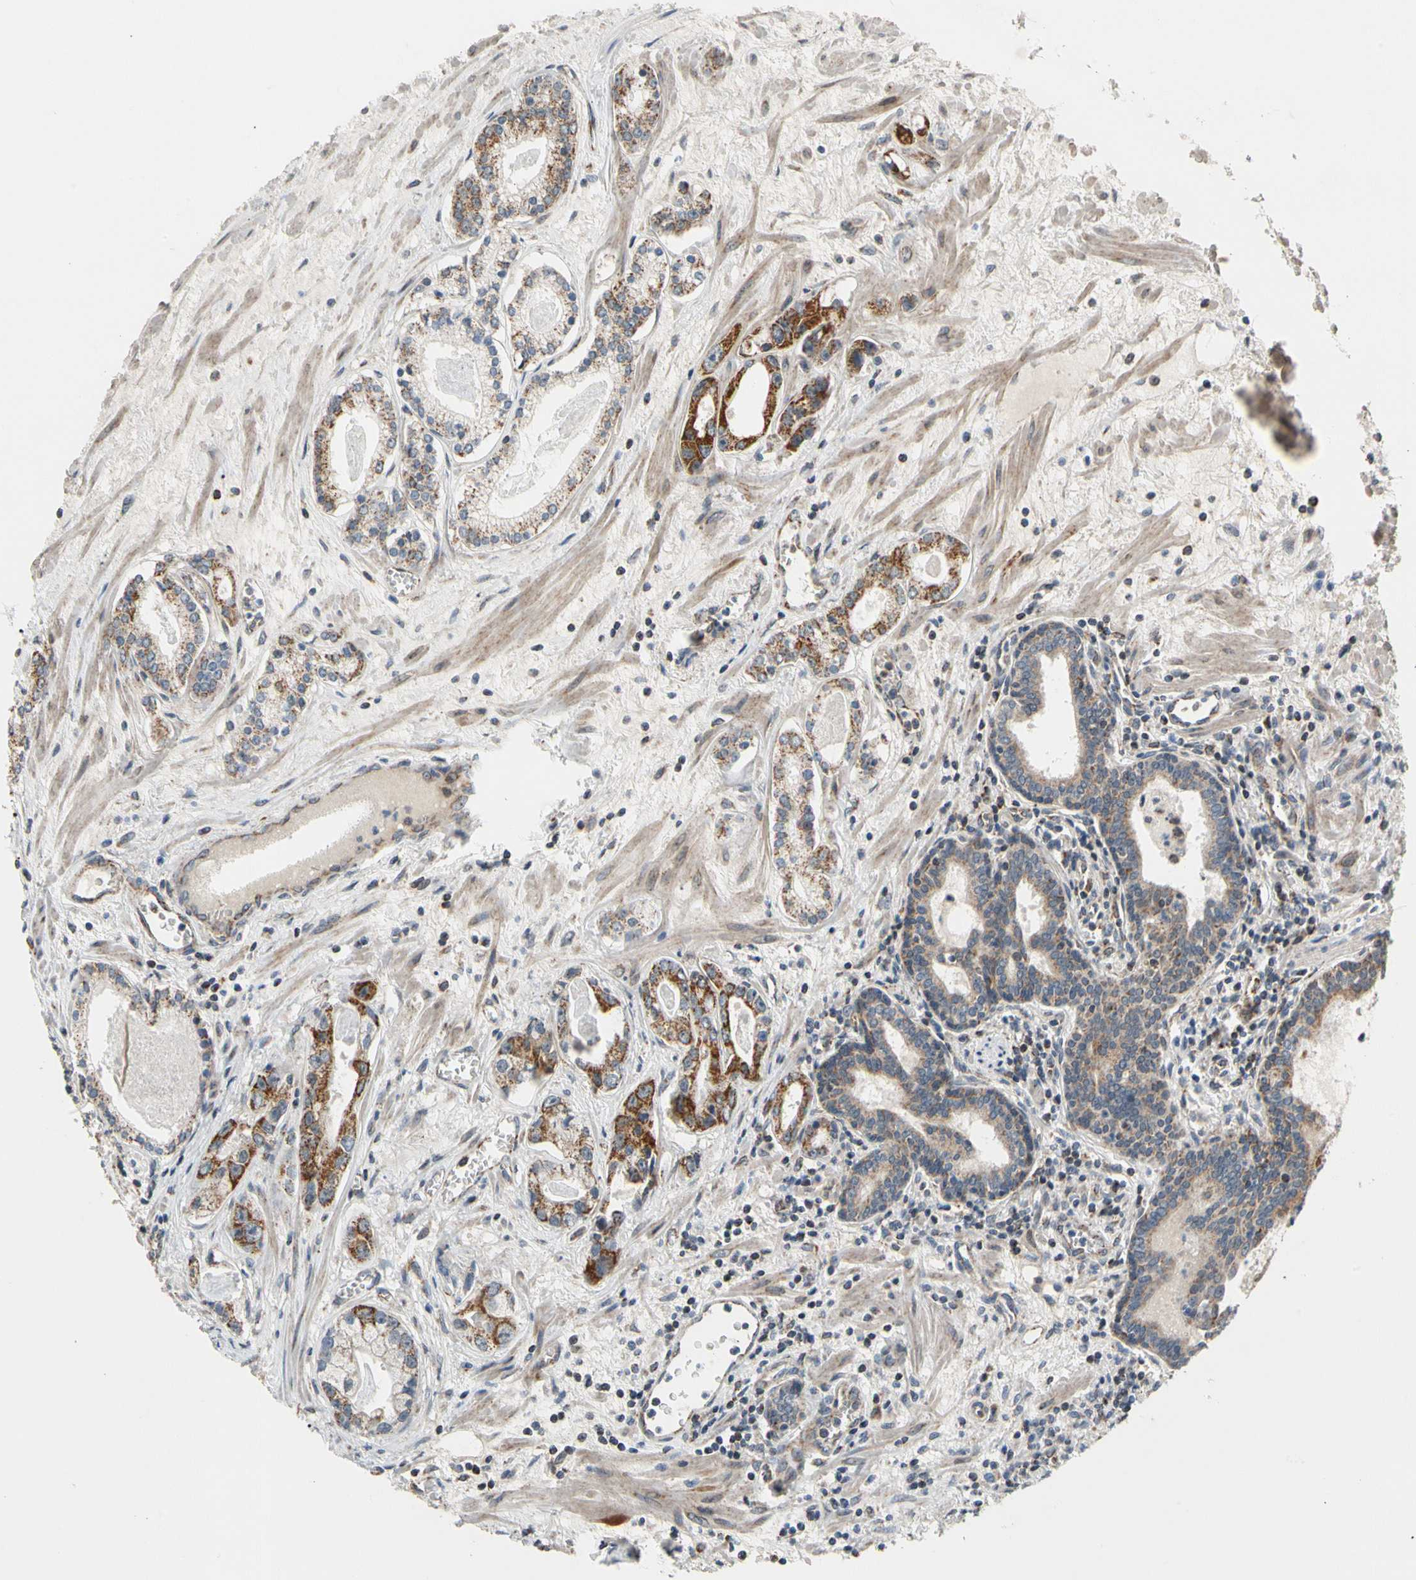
{"staining": {"intensity": "moderate", "quantity": "25%-75%", "location": "cytoplasmic/membranous"}, "tissue": "prostate cancer", "cell_type": "Tumor cells", "image_type": "cancer", "snomed": [{"axis": "morphology", "description": "Adenocarcinoma, Low grade"}, {"axis": "topography", "description": "Prostate"}], "caption": "Prostate cancer (low-grade adenocarcinoma) stained with a protein marker demonstrates moderate staining in tumor cells.", "gene": "KHDC4", "patient": {"sex": "male", "age": 59}}